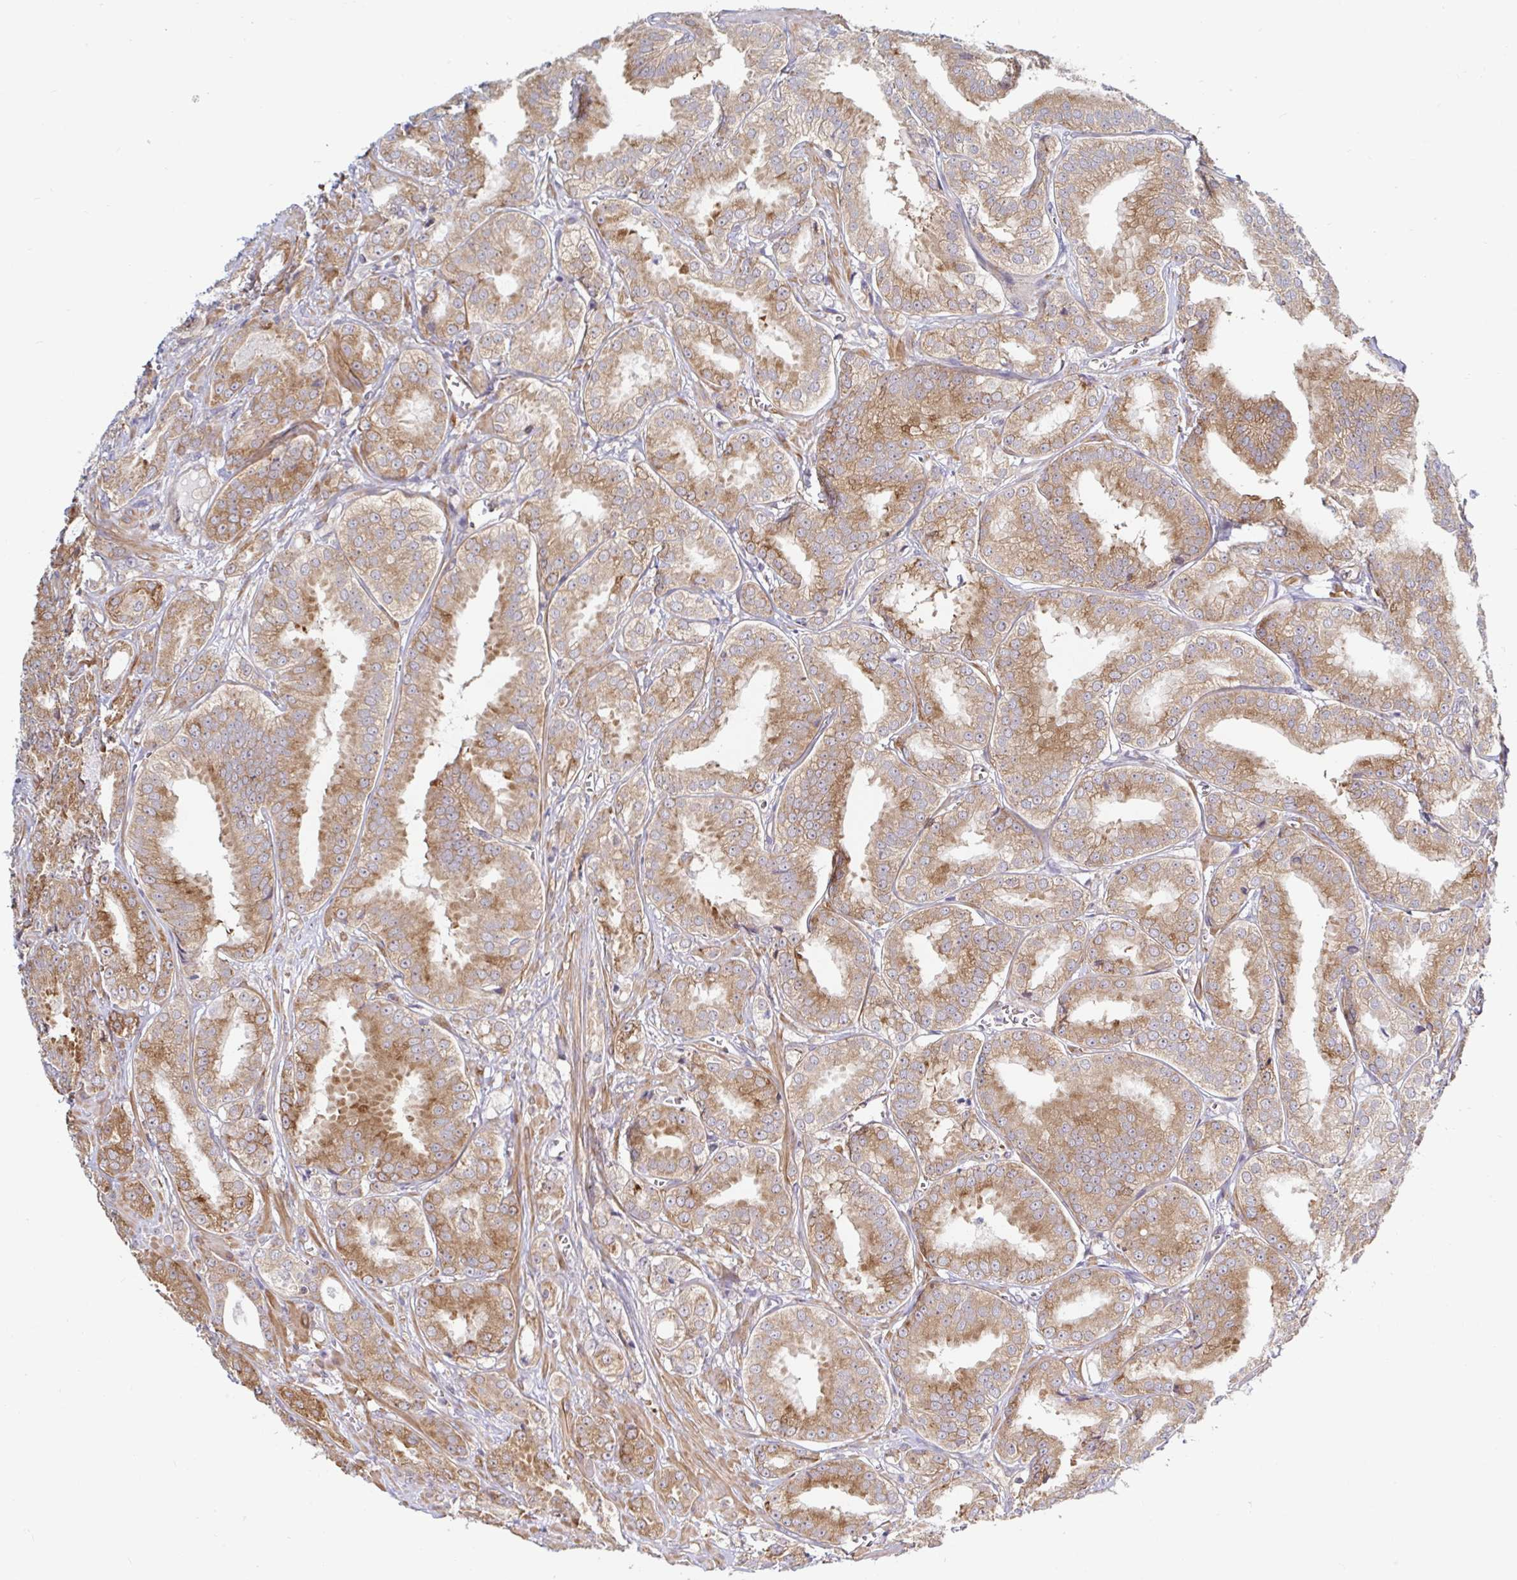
{"staining": {"intensity": "moderate", "quantity": ">75%", "location": "cytoplasmic/membranous"}, "tissue": "prostate cancer", "cell_type": "Tumor cells", "image_type": "cancer", "snomed": [{"axis": "morphology", "description": "Adenocarcinoma, High grade"}, {"axis": "topography", "description": "Prostate"}], "caption": "This image reveals immunohistochemistry (IHC) staining of prostate adenocarcinoma (high-grade), with medium moderate cytoplasmic/membranous expression in approximately >75% of tumor cells.", "gene": "LARP1", "patient": {"sex": "male", "age": 64}}